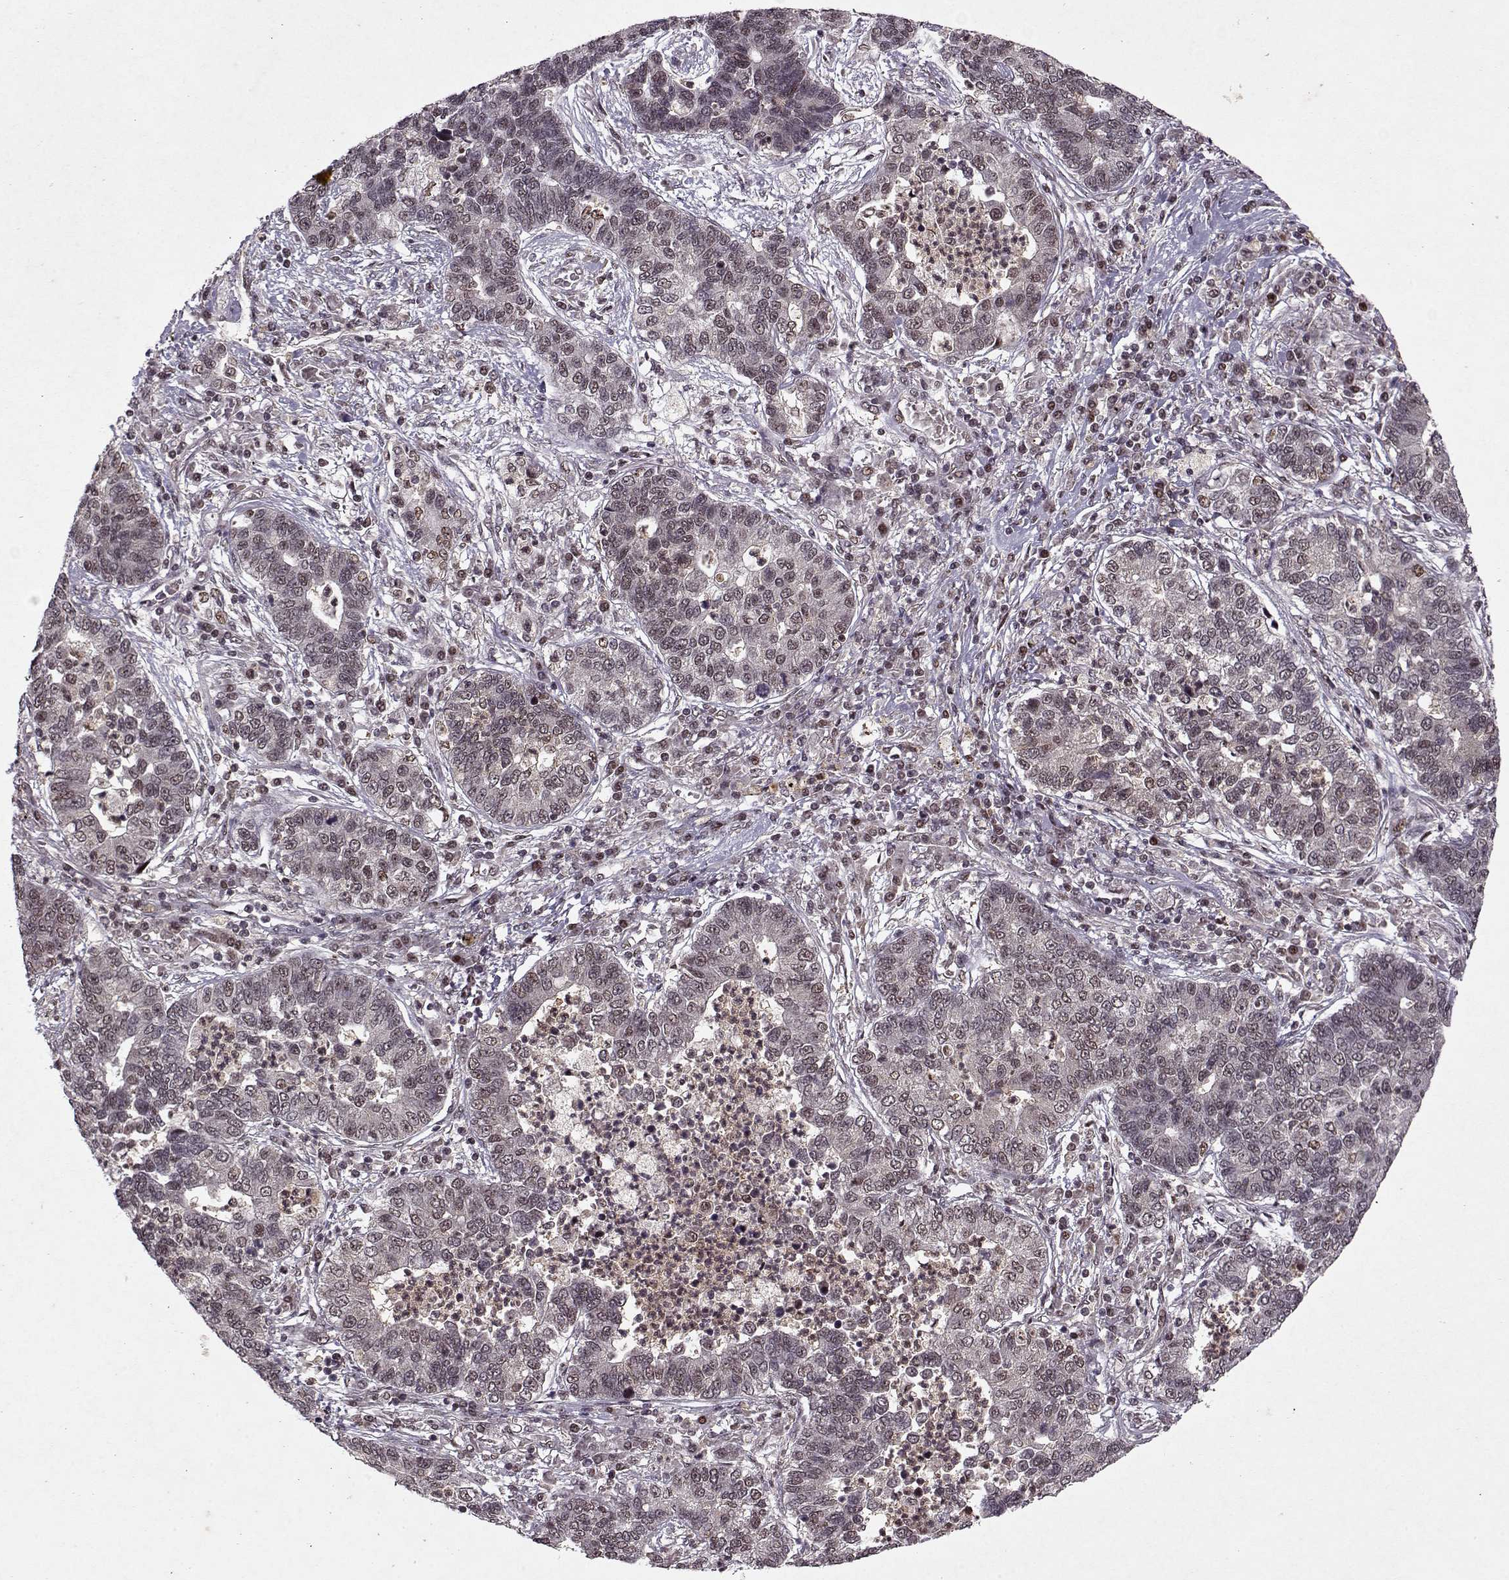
{"staining": {"intensity": "weak", "quantity": "<25%", "location": "nuclear"}, "tissue": "lung cancer", "cell_type": "Tumor cells", "image_type": "cancer", "snomed": [{"axis": "morphology", "description": "Adenocarcinoma, NOS"}, {"axis": "topography", "description": "Lung"}], "caption": "Immunohistochemistry (IHC) micrograph of neoplastic tissue: human lung adenocarcinoma stained with DAB demonstrates no significant protein expression in tumor cells.", "gene": "PSMA7", "patient": {"sex": "female", "age": 57}}